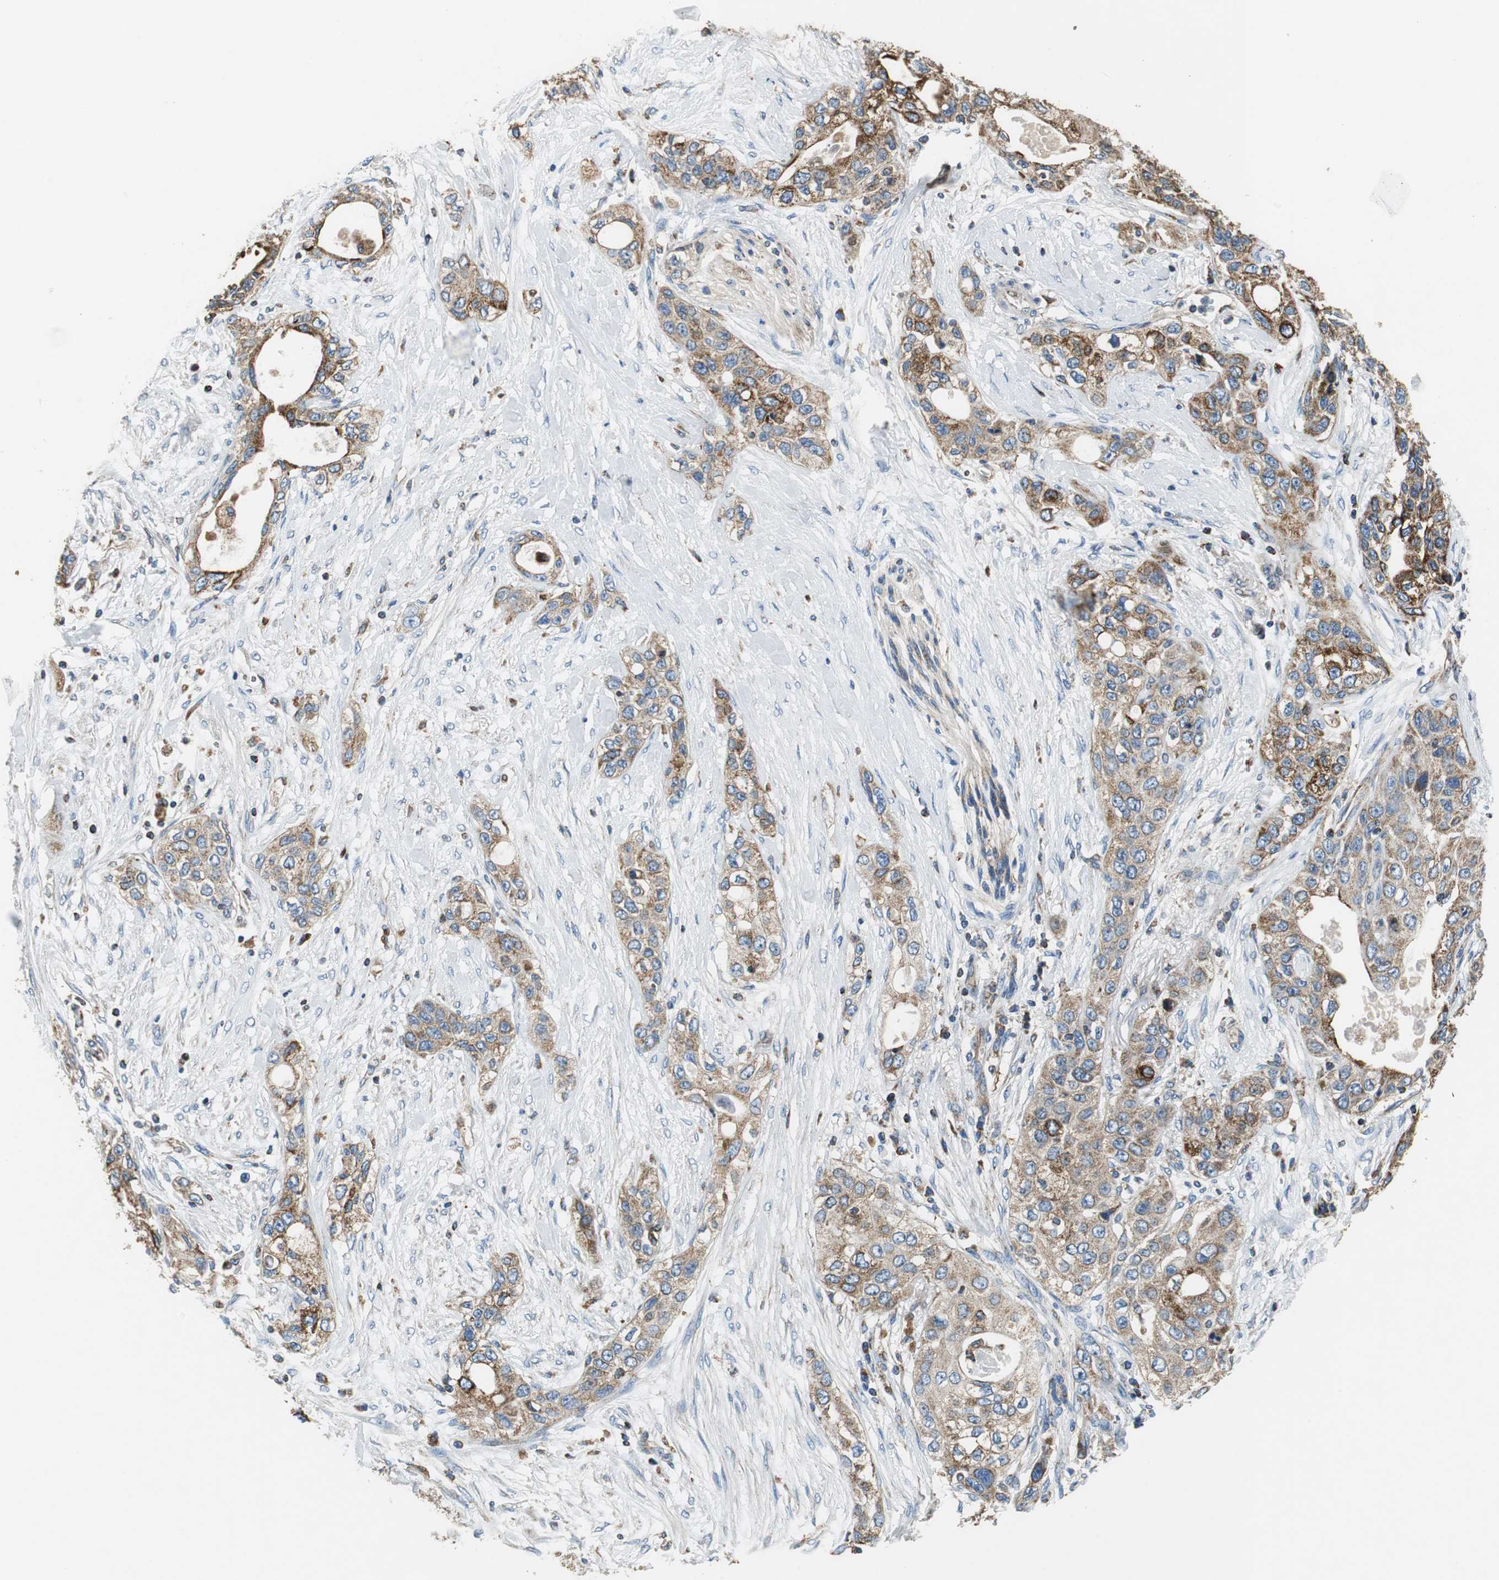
{"staining": {"intensity": "strong", "quantity": ">75%", "location": "cytoplasmic/membranous"}, "tissue": "pancreatic cancer", "cell_type": "Tumor cells", "image_type": "cancer", "snomed": [{"axis": "morphology", "description": "Adenocarcinoma, NOS"}, {"axis": "topography", "description": "Pancreas"}], "caption": "Pancreatic cancer (adenocarcinoma) stained with immunohistochemistry exhibits strong cytoplasmic/membranous staining in about >75% of tumor cells.", "gene": "GSTK1", "patient": {"sex": "female", "age": 70}}